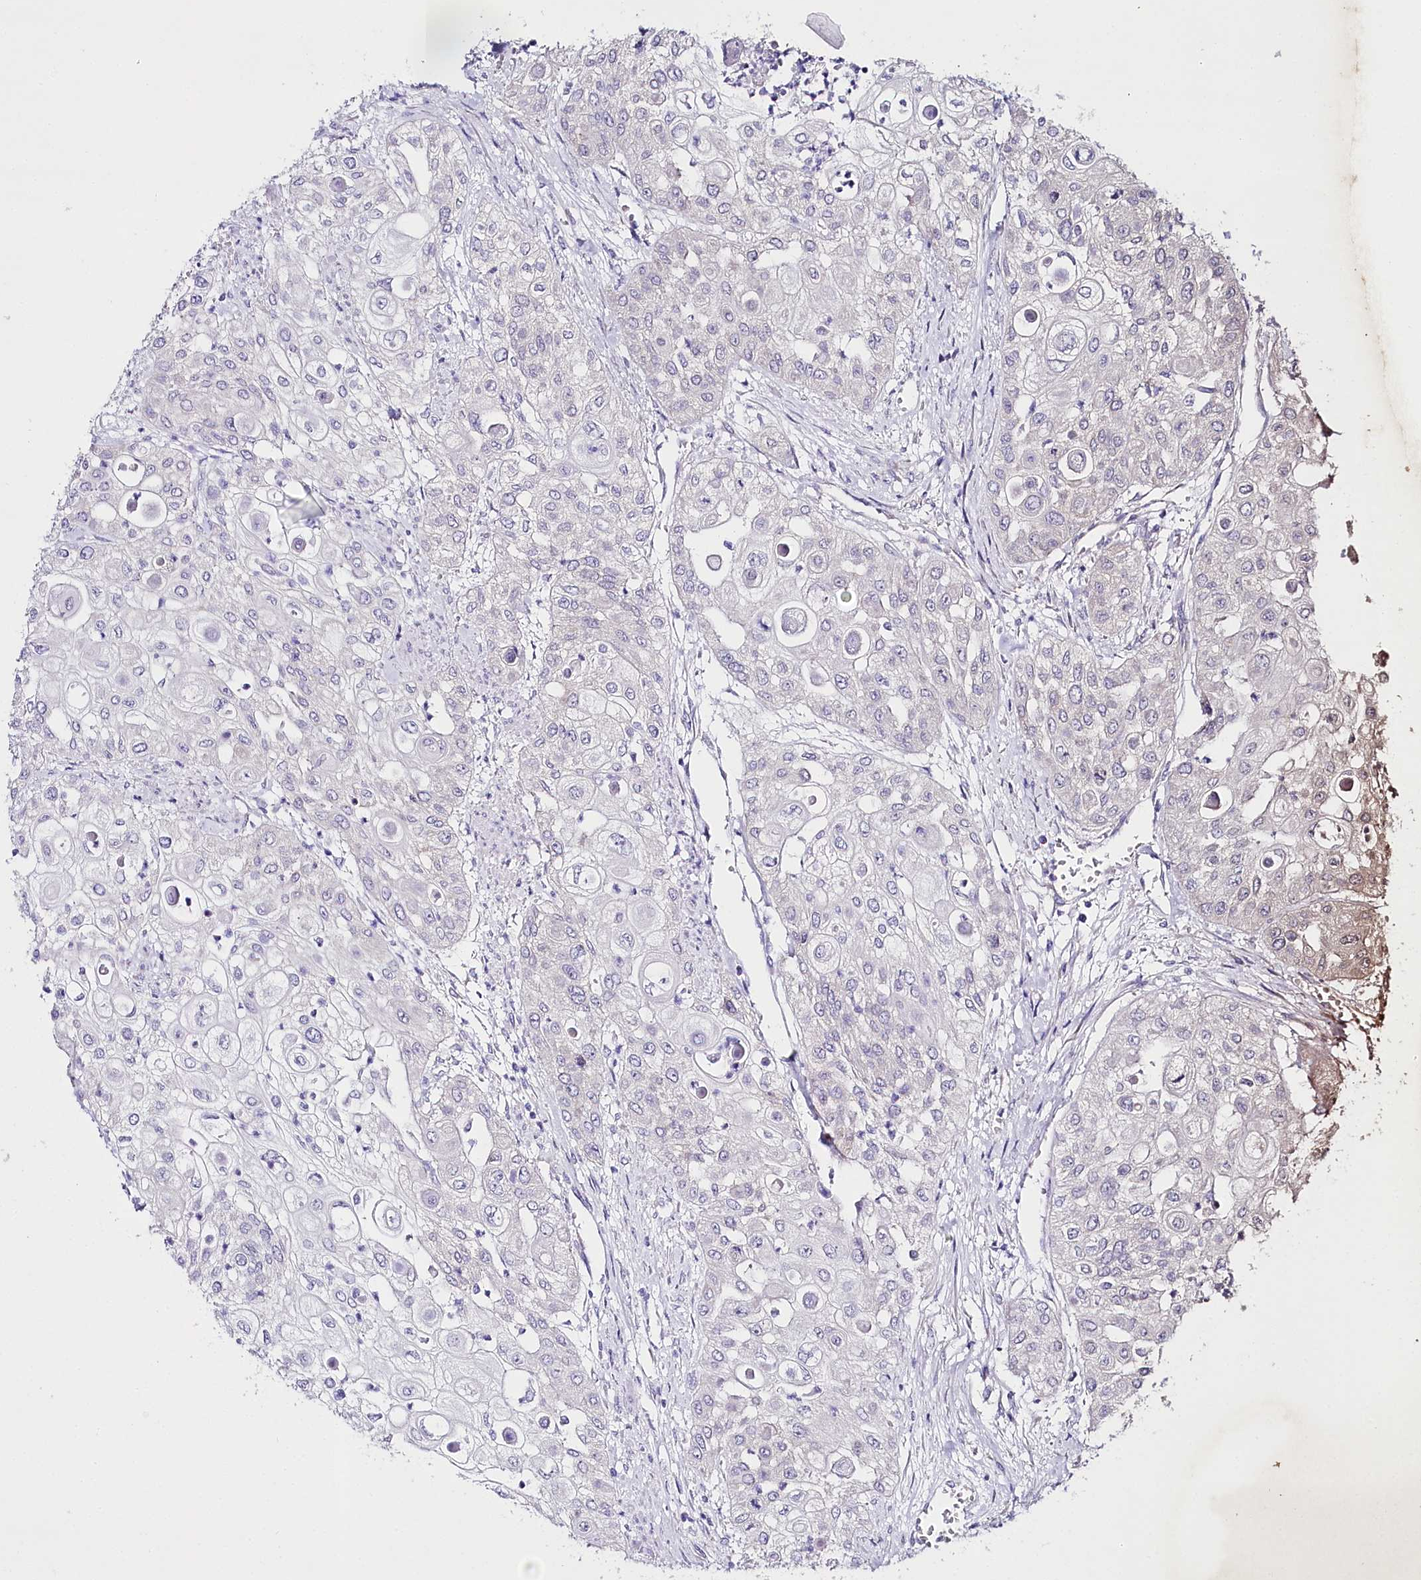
{"staining": {"intensity": "negative", "quantity": "none", "location": "none"}, "tissue": "urothelial cancer", "cell_type": "Tumor cells", "image_type": "cancer", "snomed": [{"axis": "morphology", "description": "Urothelial carcinoma, High grade"}, {"axis": "topography", "description": "Urinary bladder"}], "caption": "Tumor cells show no significant protein expression in urothelial carcinoma (high-grade).", "gene": "CSN3", "patient": {"sex": "female", "age": 79}}